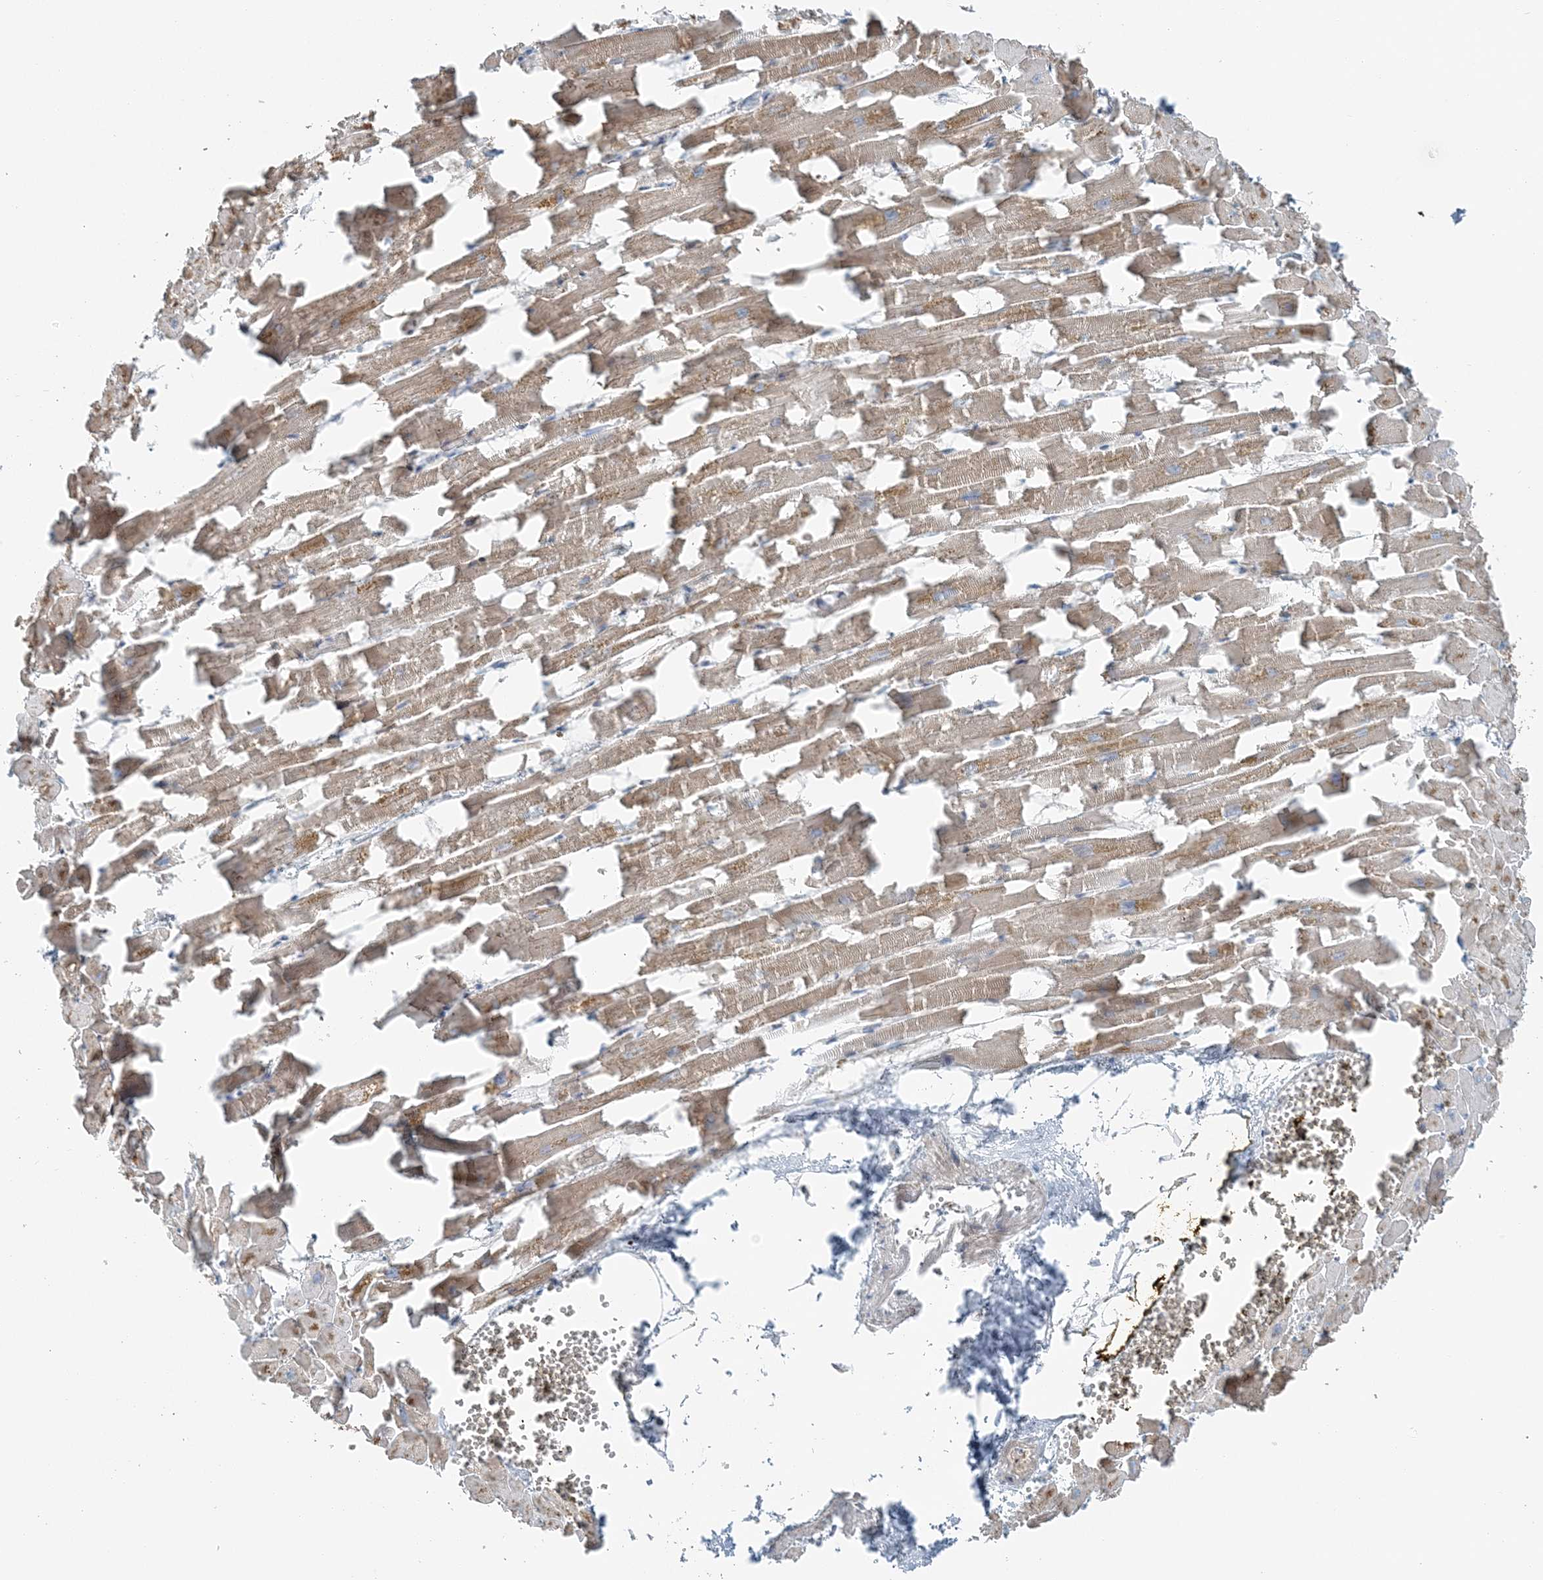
{"staining": {"intensity": "moderate", "quantity": ">75%", "location": "cytoplasmic/membranous"}, "tissue": "heart muscle", "cell_type": "Cardiomyocytes", "image_type": "normal", "snomed": [{"axis": "morphology", "description": "Normal tissue, NOS"}, {"axis": "topography", "description": "Heart"}], "caption": "Brown immunohistochemical staining in normal human heart muscle exhibits moderate cytoplasmic/membranous staining in about >75% of cardiomyocytes.", "gene": "SLC22A16", "patient": {"sex": "female", "age": 64}}